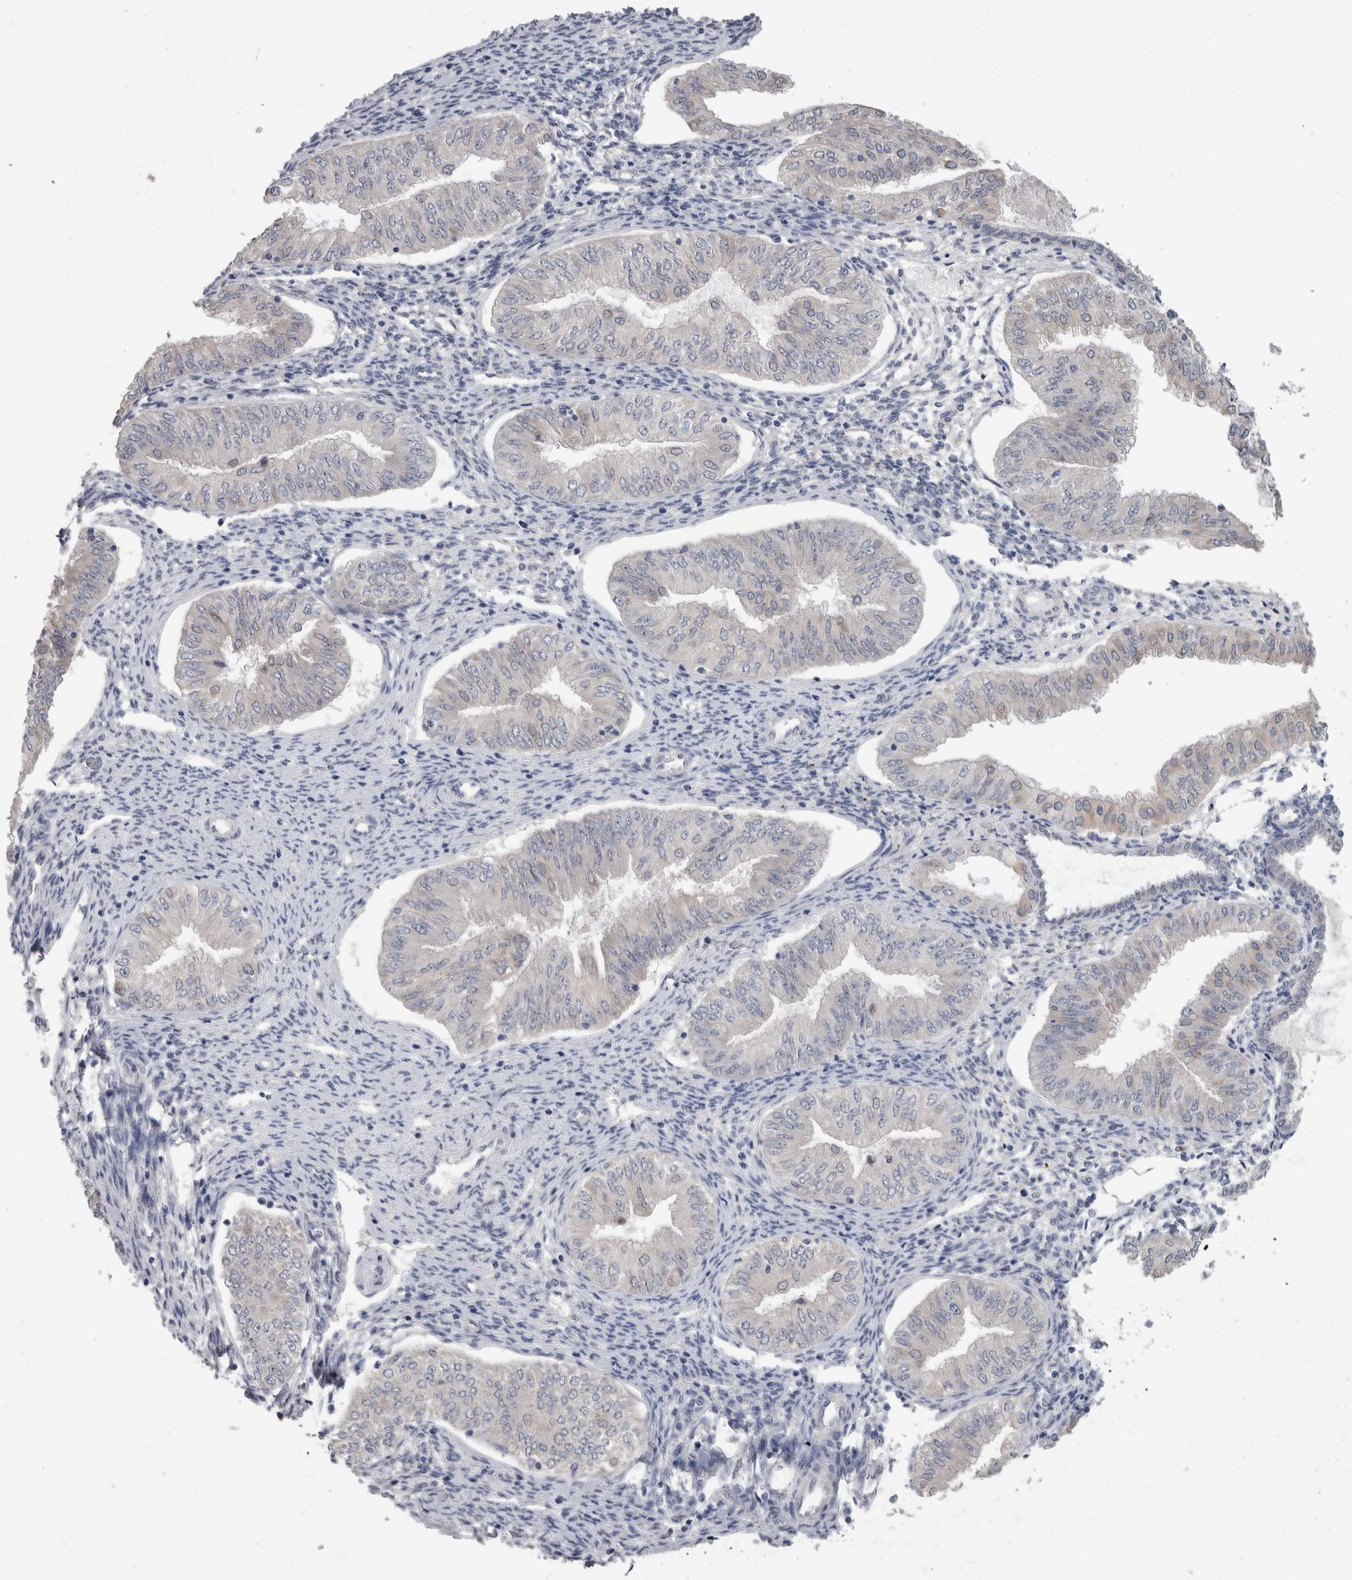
{"staining": {"intensity": "negative", "quantity": "none", "location": "none"}, "tissue": "endometrial cancer", "cell_type": "Tumor cells", "image_type": "cancer", "snomed": [{"axis": "morphology", "description": "Normal tissue, NOS"}, {"axis": "morphology", "description": "Adenocarcinoma, NOS"}, {"axis": "topography", "description": "Endometrium"}], "caption": "Tumor cells show no significant protein staining in adenocarcinoma (endometrial).", "gene": "FHOD3", "patient": {"sex": "female", "age": 53}}